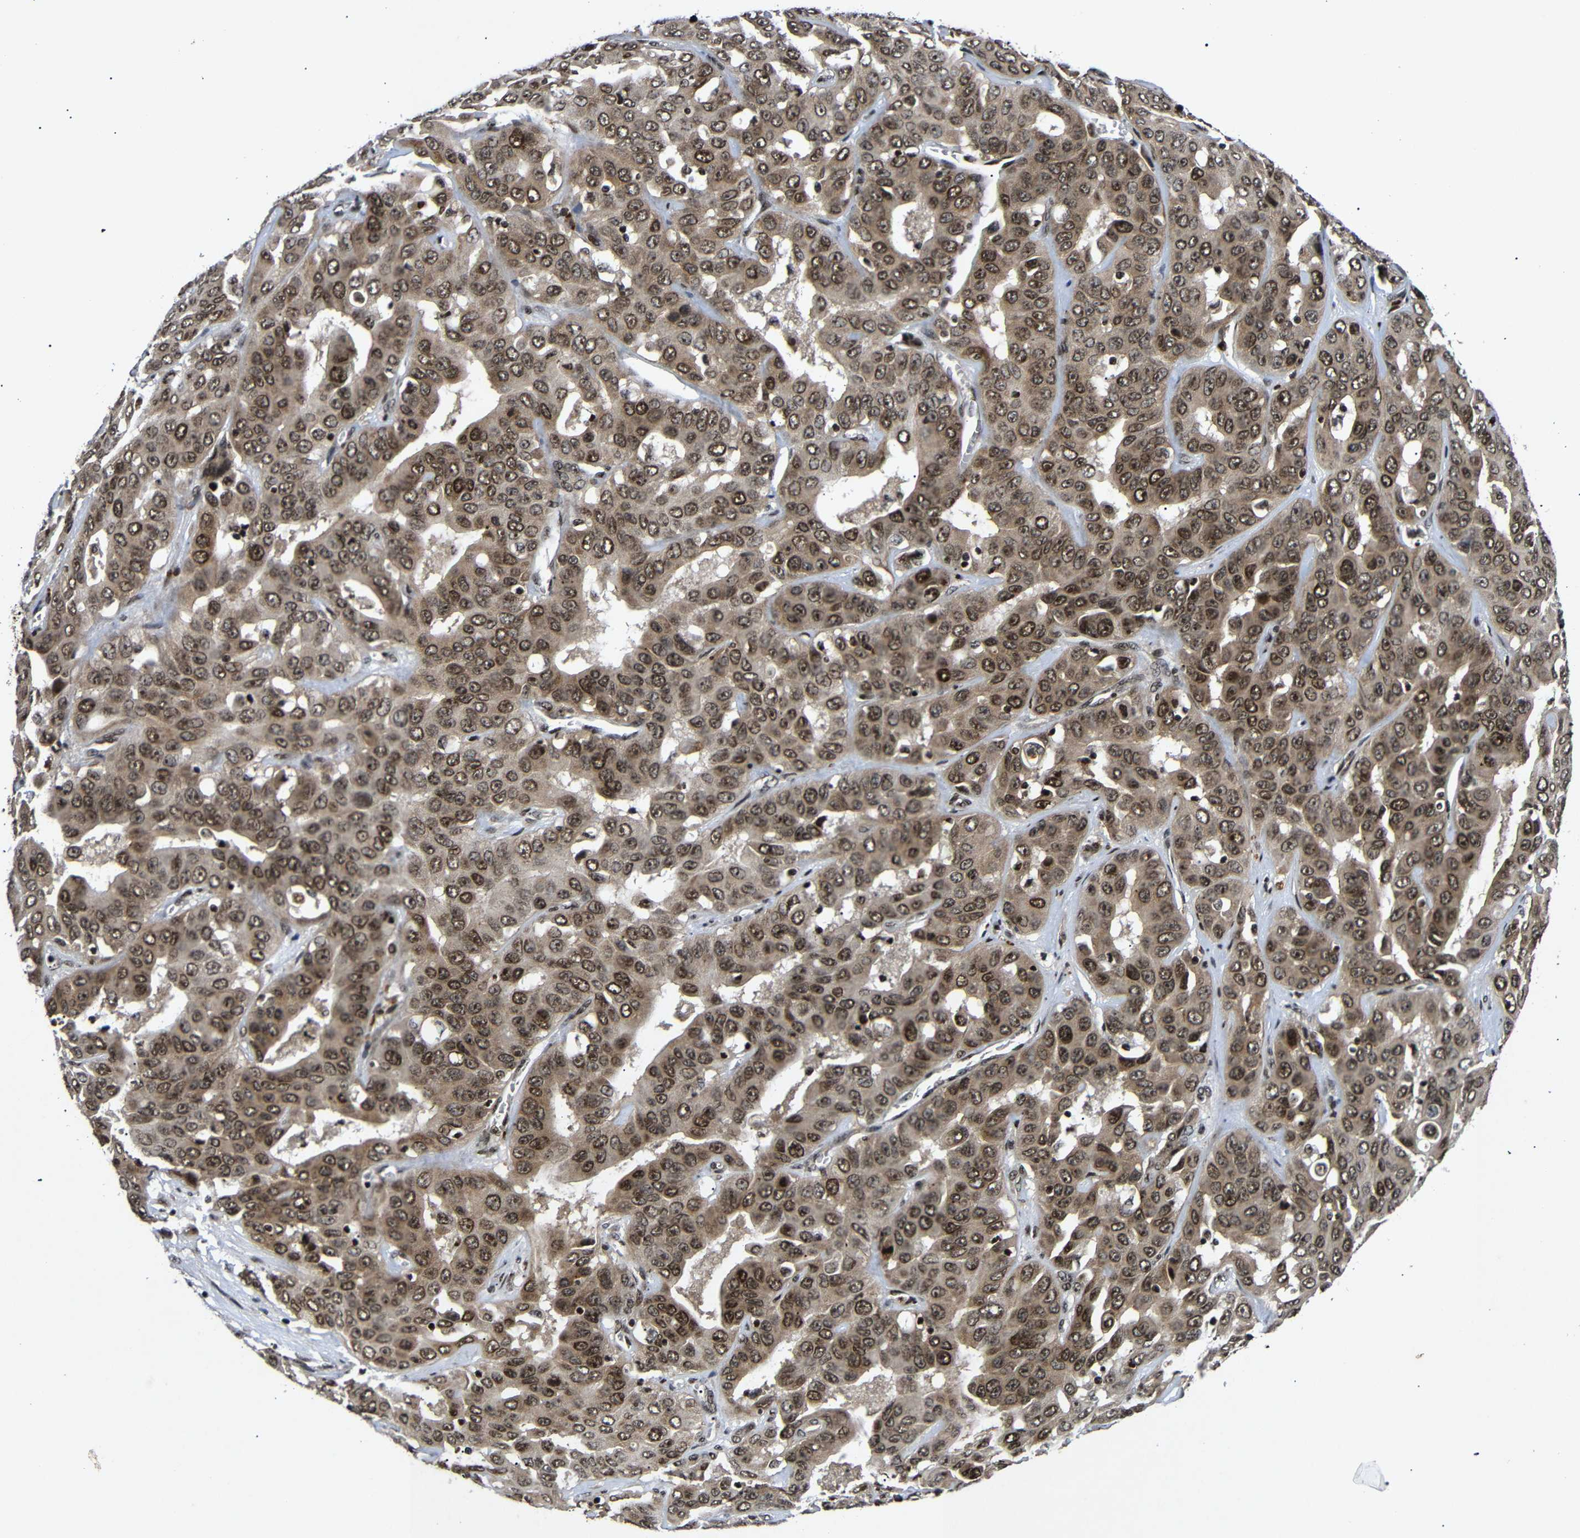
{"staining": {"intensity": "moderate", "quantity": ">75%", "location": "cytoplasmic/membranous,nuclear"}, "tissue": "liver cancer", "cell_type": "Tumor cells", "image_type": "cancer", "snomed": [{"axis": "morphology", "description": "Cholangiocarcinoma"}, {"axis": "topography", "description": "Liver"}], "caption": "Protein positivity by immunohistochemistry displays moderate cytoplasmic/membranous and nuclear positivity in about >75% of tumor cells in cholangiocarcinoma (liver).", "gene": "KIF23", "patient": {"sex": "female", "age": 52}}